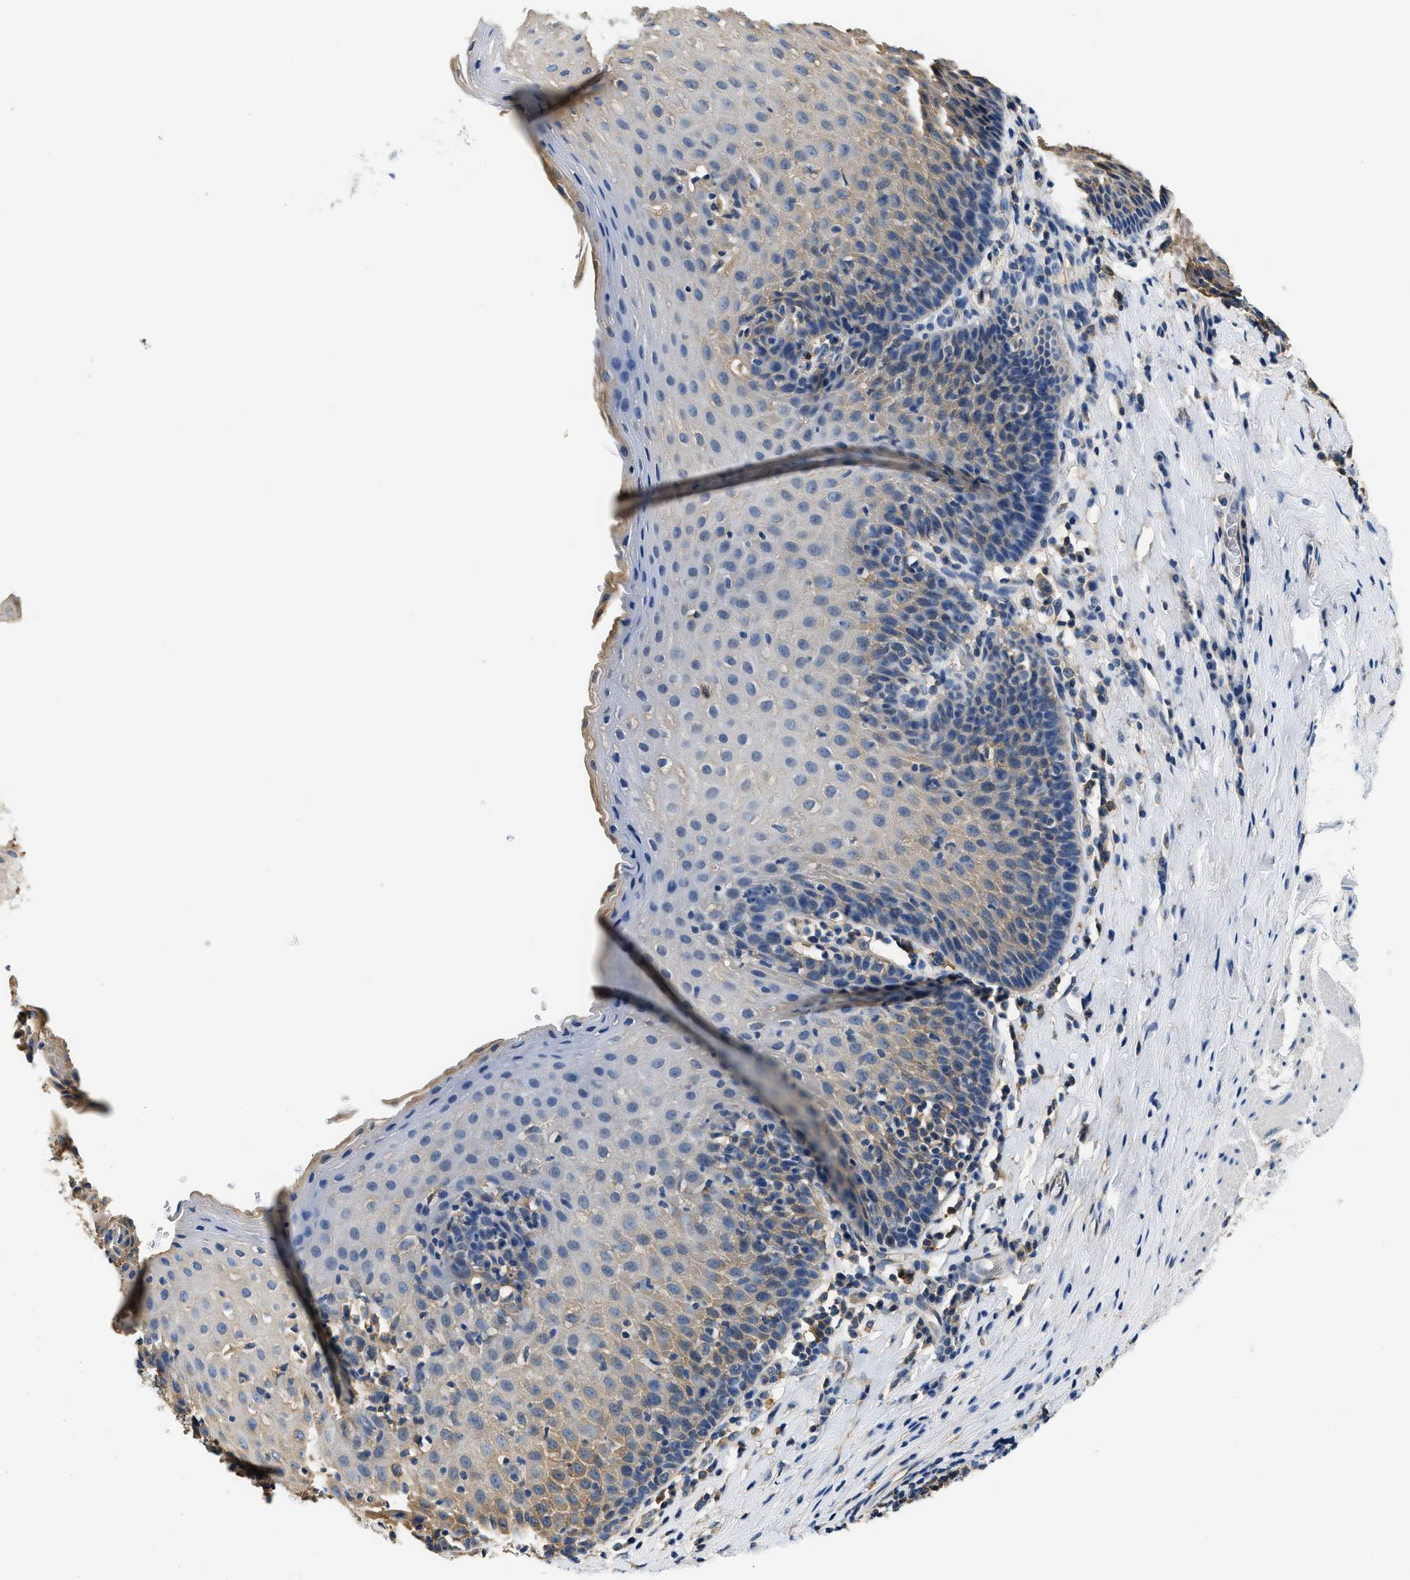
{"staining": {"intensity": "moderate", "quantity": "25%-75%", "location": "cytoplasmic/membranous"}, "tissue": "esophagus", "cell_type": "Squamous epithelial cells", "image_type": "normal", "snomed": [{"axis": "morphology", "description": "Normal tissue, NOS"}, {"axis": "topography", "description": "Esophagus"}], "caption": "Normal esophagus shows moderate cytoplasmic/membranous positivity in about 25%-75% of squamous epithelial cells.", "gene": "PPP2R1B", "patient": {"sex": "female", "age": 61}}